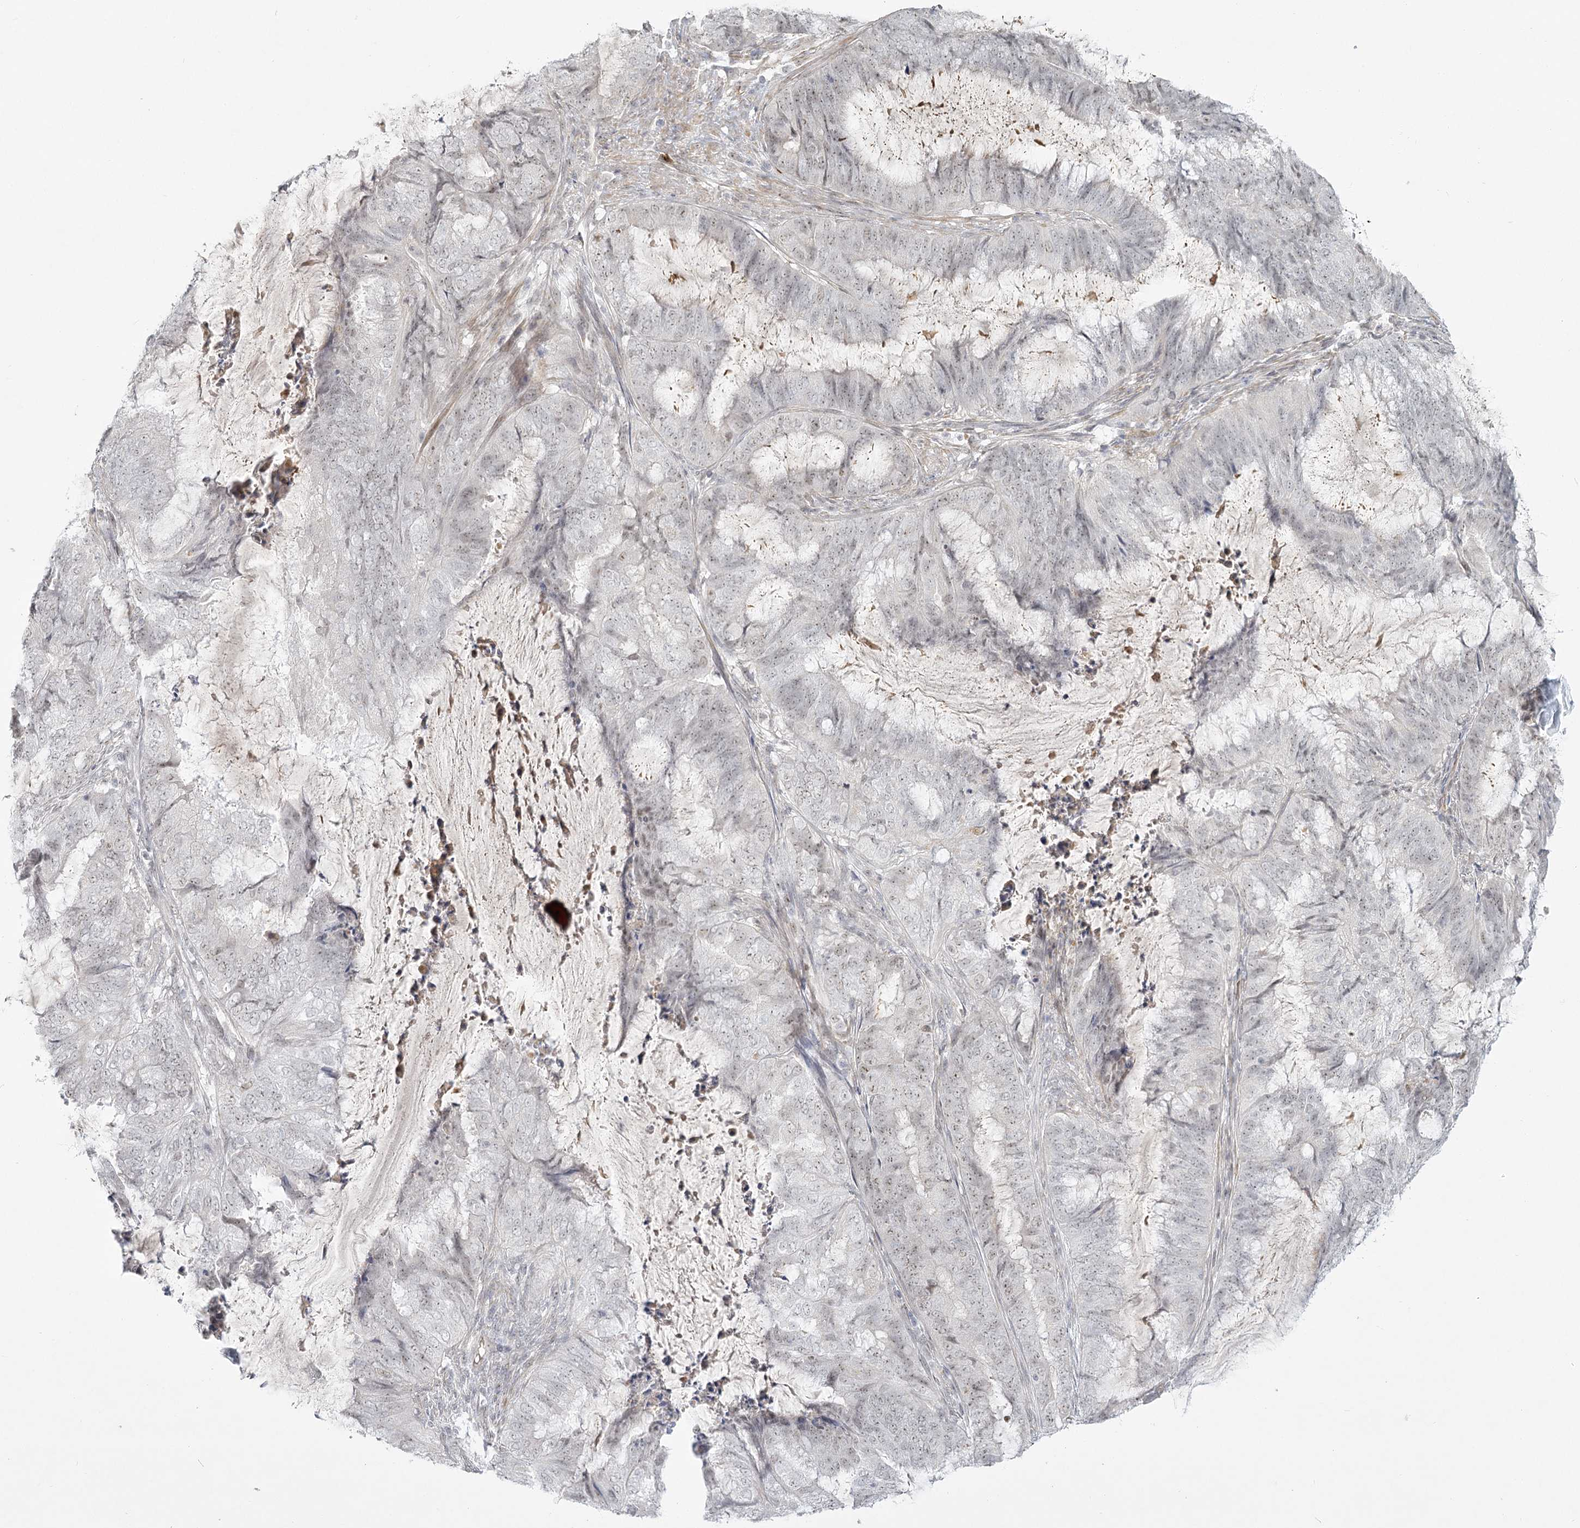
{"staining": {"intensity": "weak", "quantity": "<25%", "location": "nuclear"}, "tissue": "endometrial cancer", "cell_type": "Tumor cells", "image_type": "cancer", "snomed": [{"axis": "morphology", "description": "Adenocarcinoma, NOS"}, {"axis": "topography", "description": "Endometrium"}], "caption": "Tumor cells show no significant protein staining in endometrial cancer (adenocarcinoma).", "gene": "EXOSC7", "patient": {"sex": "female", "age": 51}}